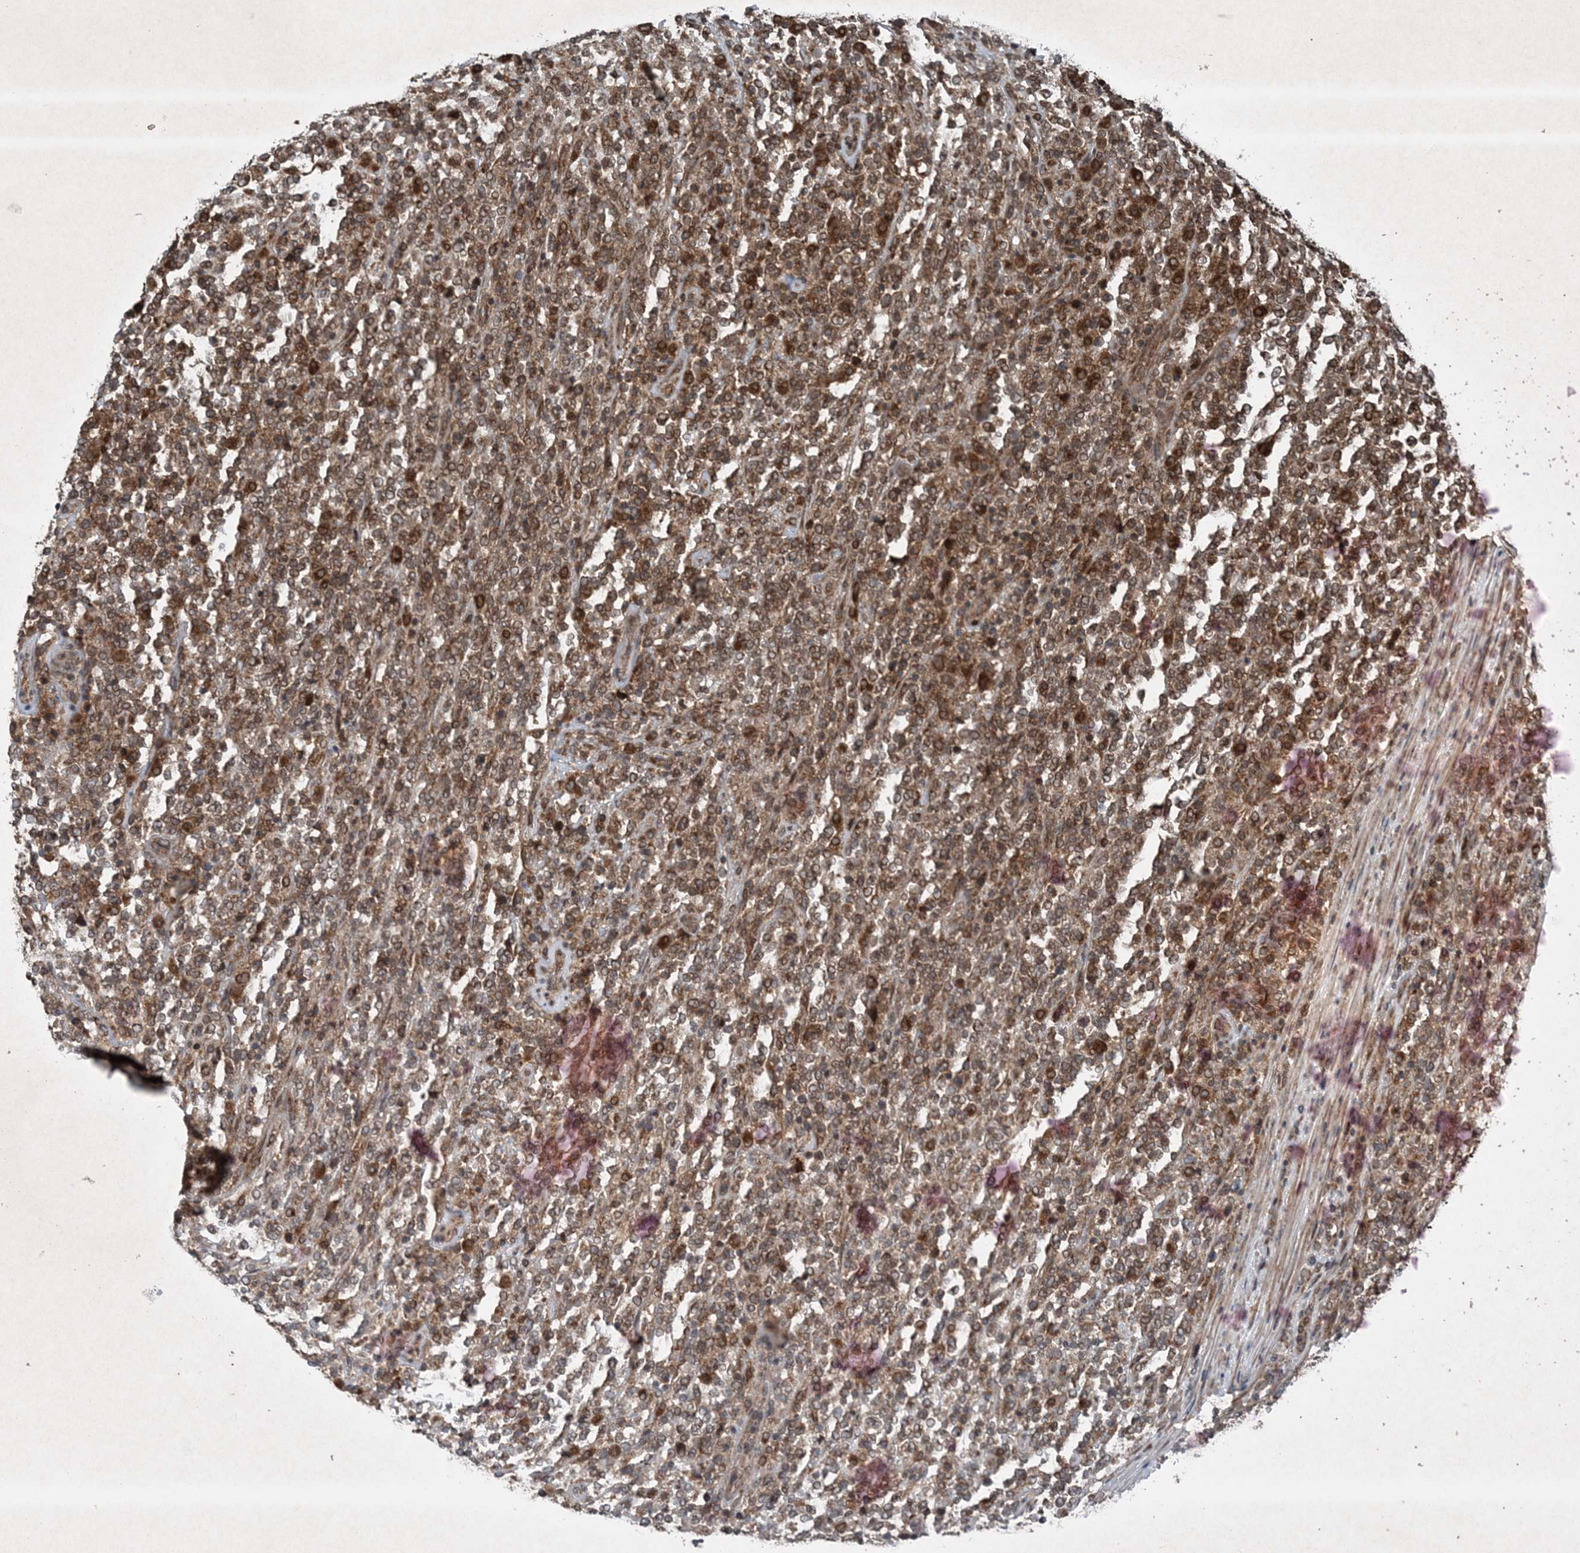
{"staining": {"intensity": "moderate", "quantity": ">75%", "location": "cytoplasmic/membranous"}, "tissue": "lymphoma", "cell_type": "Tumor cells", "image_type": "cancer", "snomed": [{"axis": "morphology", "description": "Malignant lymphoma, non-Hodgkin's type, High grade"}, {"axis": "topography", "description": "Soft tissue"}], "caption": "IHC micrograph of high-grade malignant lymphoma, non-Hodgkin's type stained for a protein (brown), which shows medium levels of moderate cytoplasmic/membranous positivity in approximately >75% of tumor cells.", "gene": "GNG5", "patient": {"sex": "male", "age": 18}}